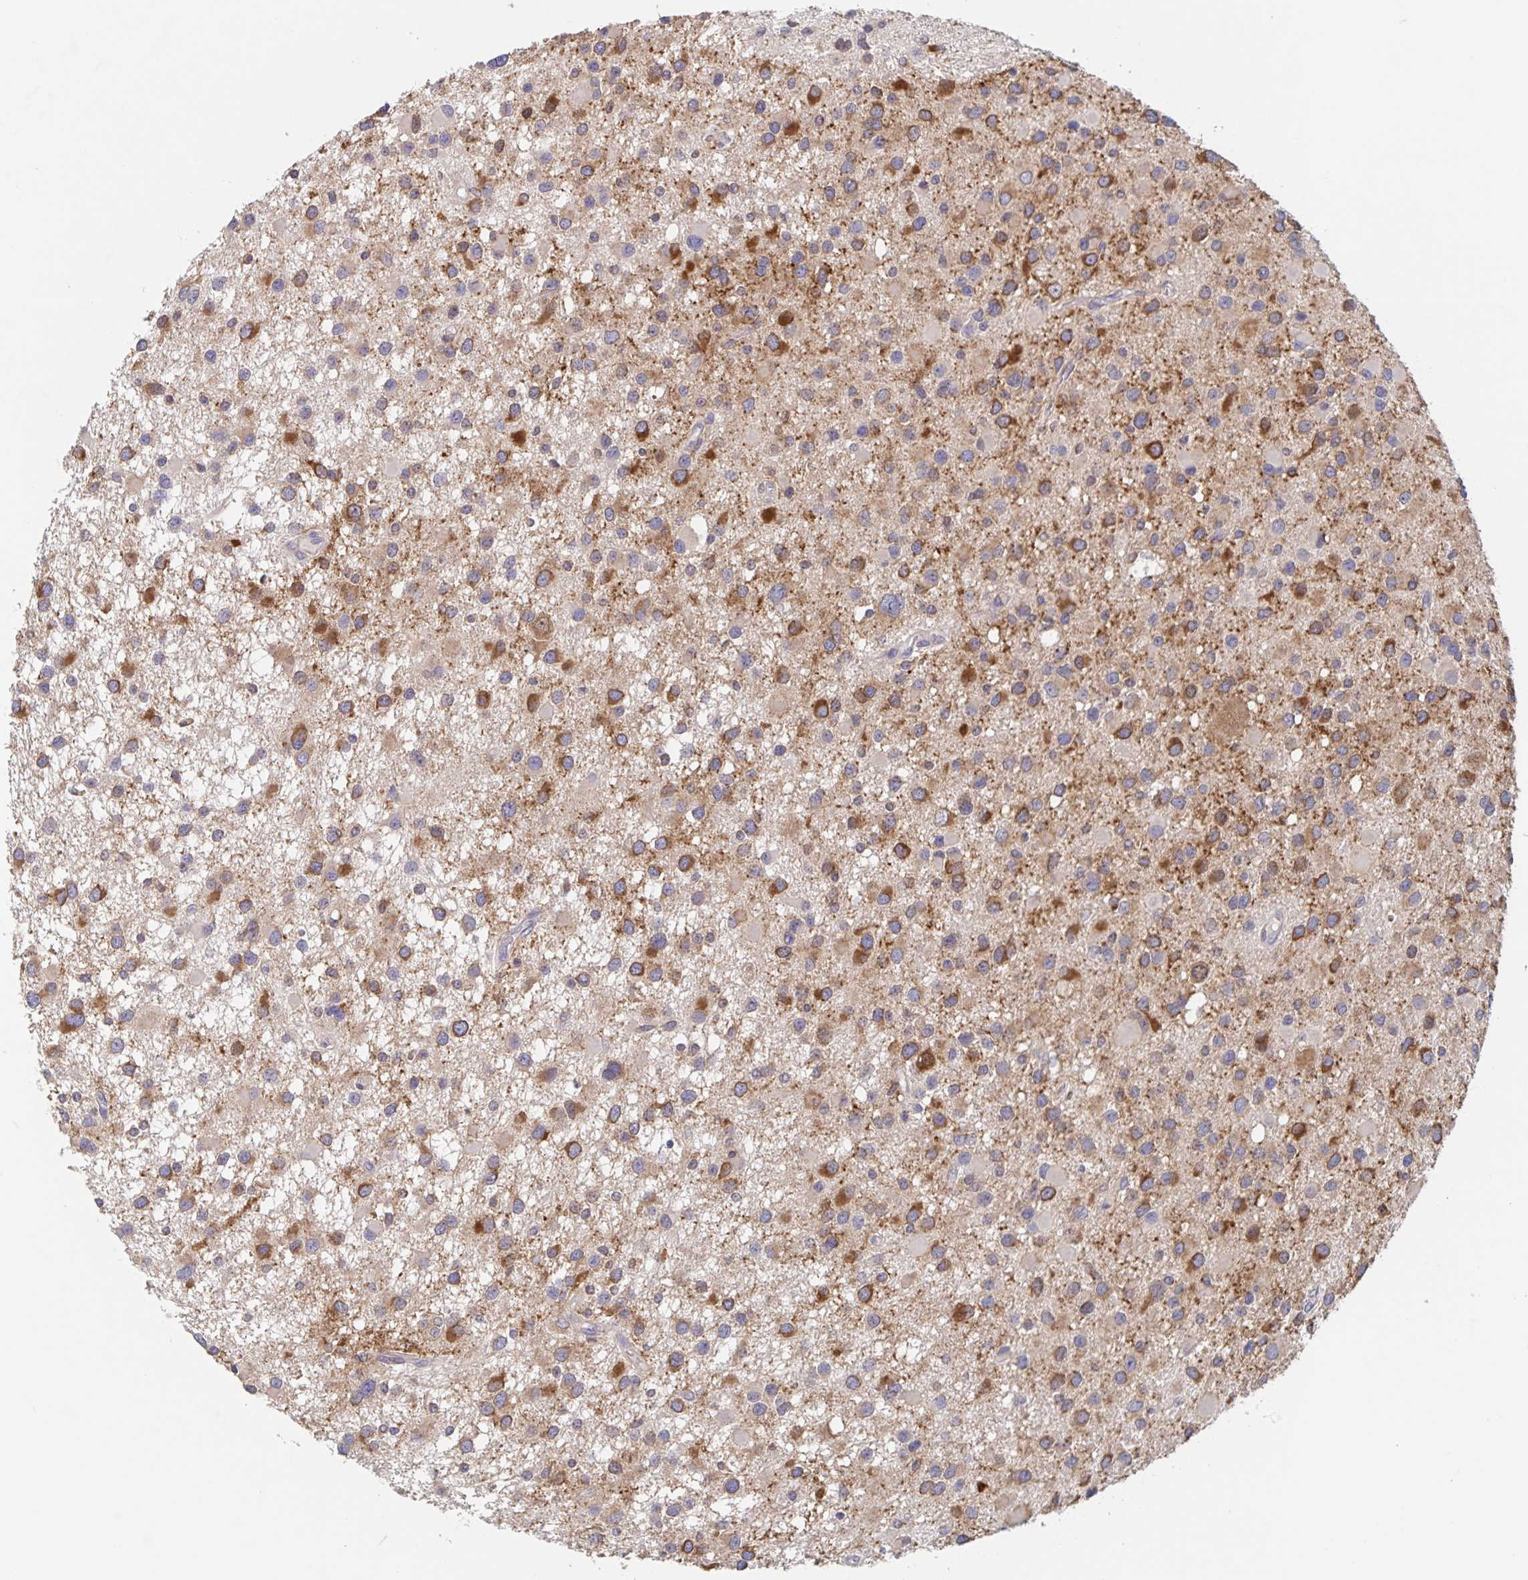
{"staining": {"intensity": "strong", "quantity": "<25%", "location": "cytoplasmic/membranous"}, "tissue": "glioma", "cell_type": "Tumor cells", "image_type": "cancer", "snomed": [{"axis": "morphology", "description": "Glioma, malignant, Low grade"}, {"axis": "topography", "description": "Brain"}], "caption": "Glioma stained for a protein demonstrates strong cytoplasmic/membranous positivity in tumor cells.", "gene": "CDC42BPG", "patient": {"sex": "female", "age": 32}}